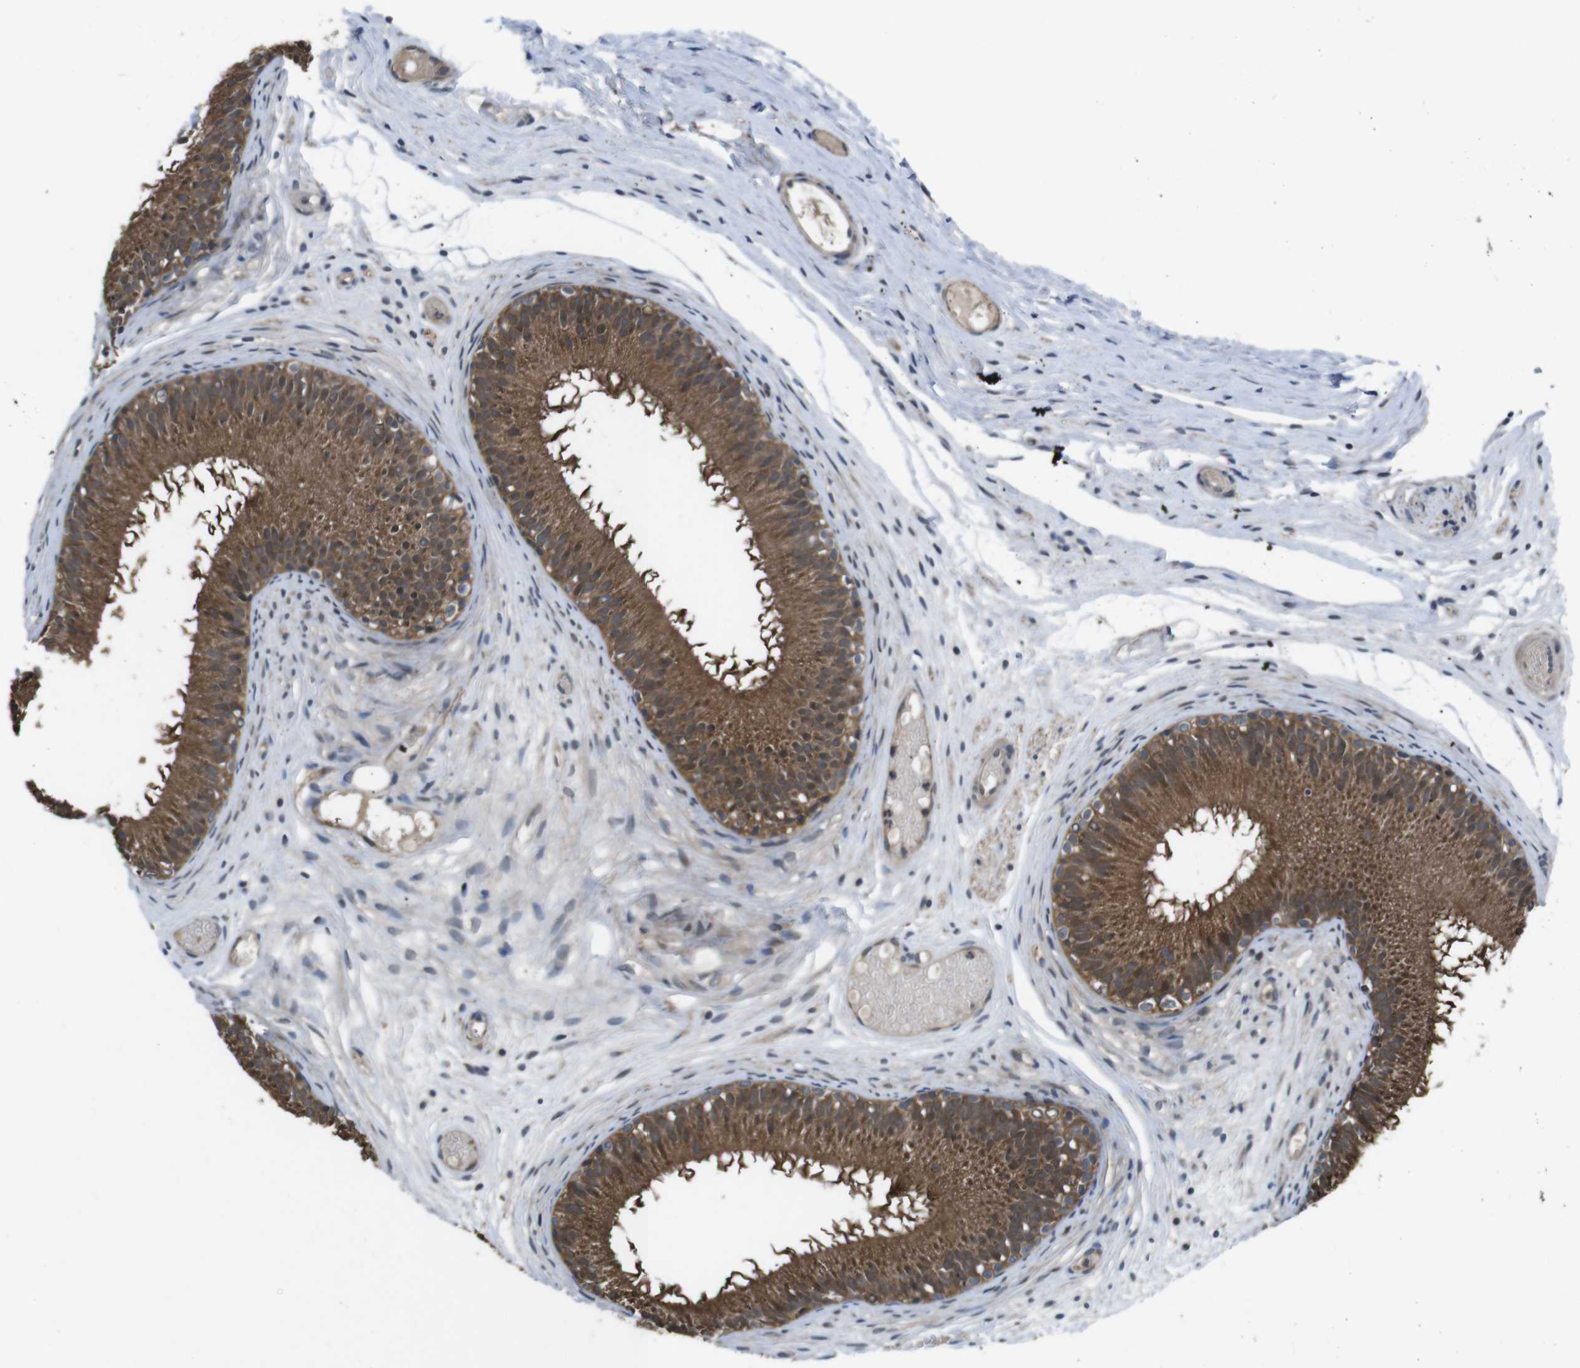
{"staining": {"intensity": "moderate", "quantity": ">75%", "location": "cytoplasmic/membranous"}, "tissue": "epididymis", "cell_type": "Glandular cells", "image_type": "normal", "snomed": [{"axis": "morphology", "description": "Normal tissue, NOS"}, {"axis": "morphology", "description": "Atrophy, NOS"}, {"axis": "topography", "description": "Testis"}, {"axis": "topography", "description": "Epididymis"}], "caption": "Immunohistochemistry micrograph of benign epididymis: human epididymis stained using immunohistochemistry displays medium levels of moderate protein expression localized specifically in the cytoplasmic/membranous of glandular cells, appearing as a cytoplasmic/membranous brown color.", "gene": "SLC22A23", "patient": {"sex": "male", "age": 18}}